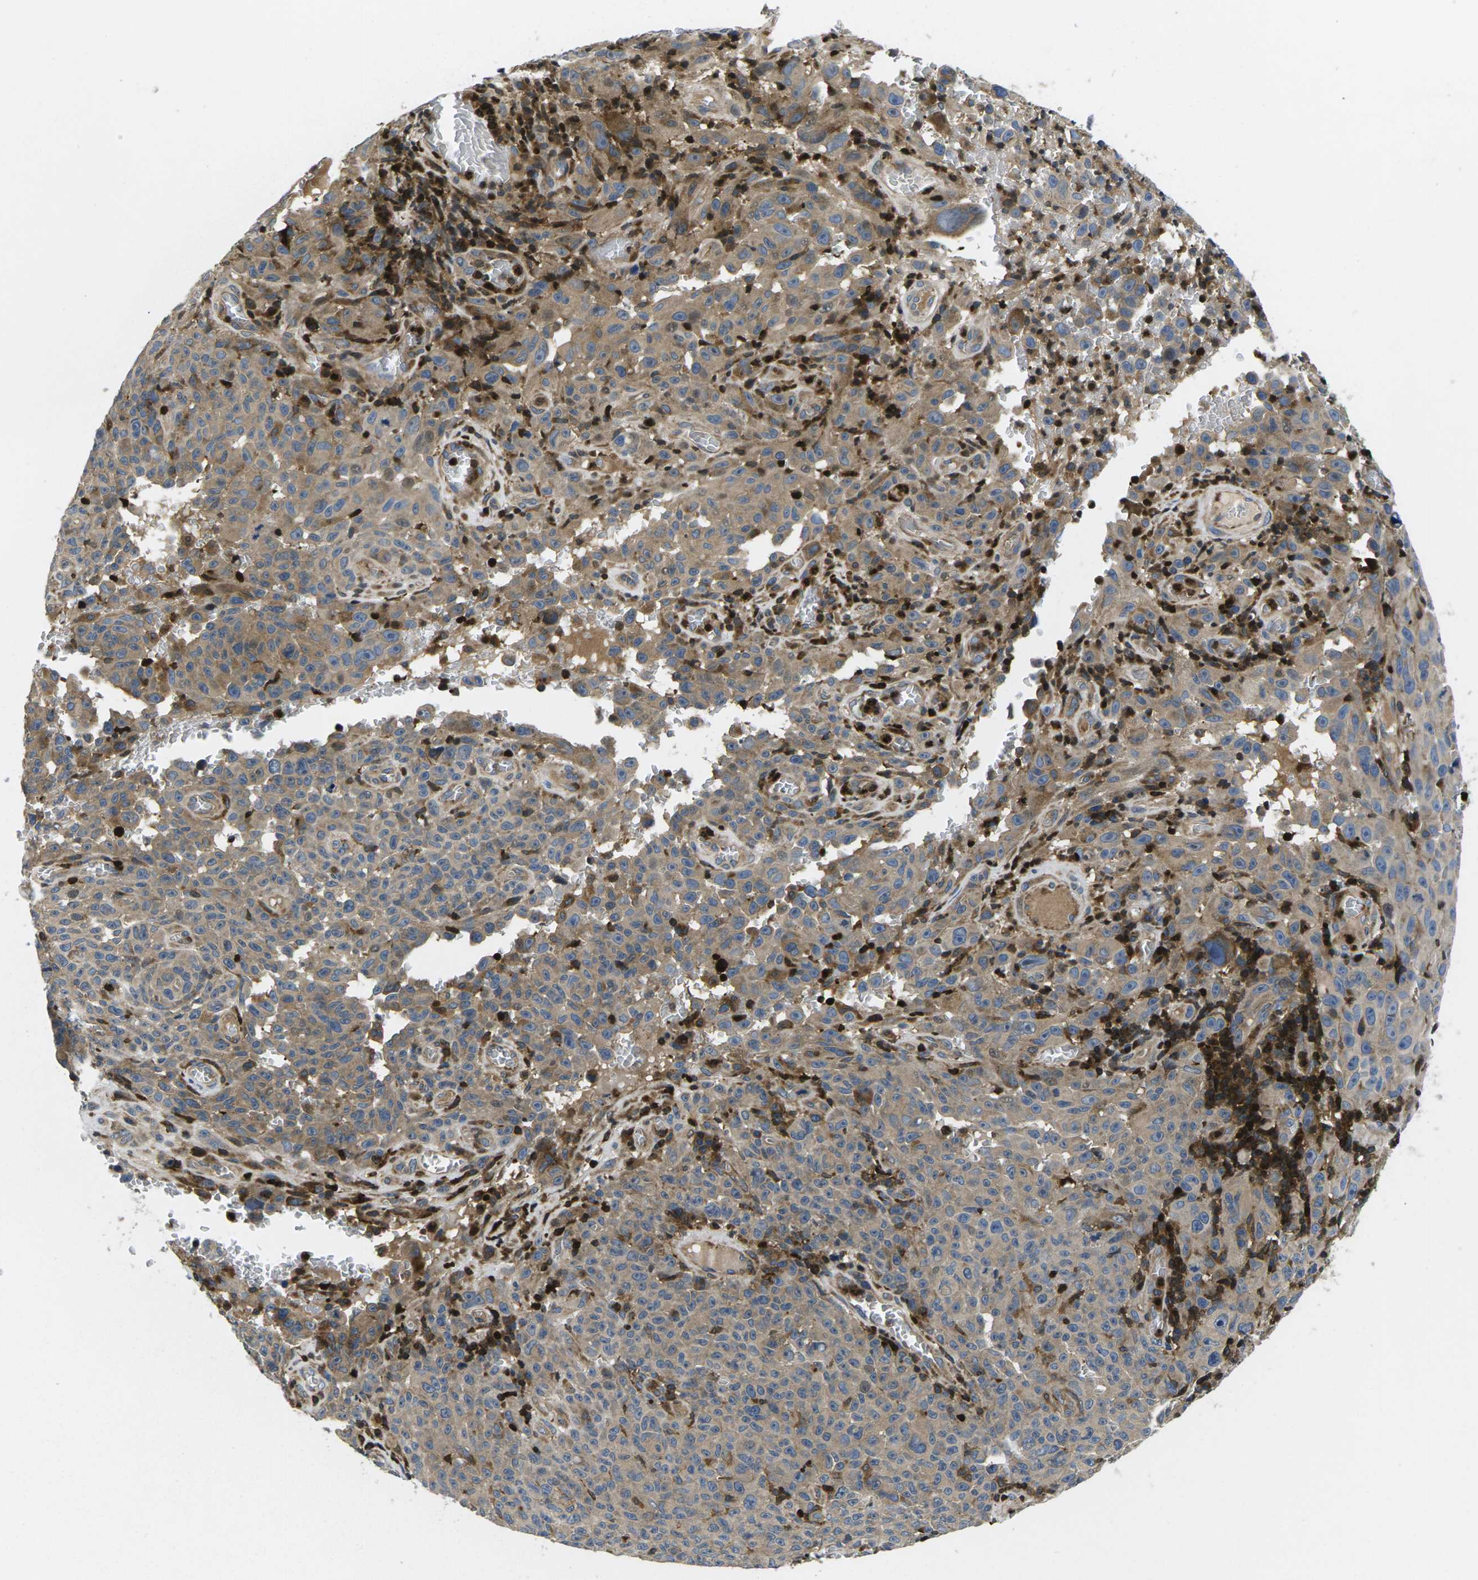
{"staining": {"intensity": "moderate", "quantity": ">75%", "location": "cytoplasmic/membranous"}, "tissue": "melanoma", "cell_type": "Tumor cells", "image_type": "cancer", "snomed": [{"axis": "morphology", "description": "Malignant melanoma, NOS"}, {"axis": "topography", "description": "Skin"}], "caption": "Immunohistochemical staining of melanoma shows moderate cytoplasmic/membranous protein expression in about >75% of tumor cells. The staining is performed using DAB (3,3'-diaminobenzidine) brown chromogen to label protein expression. The nuclei are counter-stained blue using hematoxylin.", "gene": "PLCE1", "patient": {"sex": "female", "age": 82}}